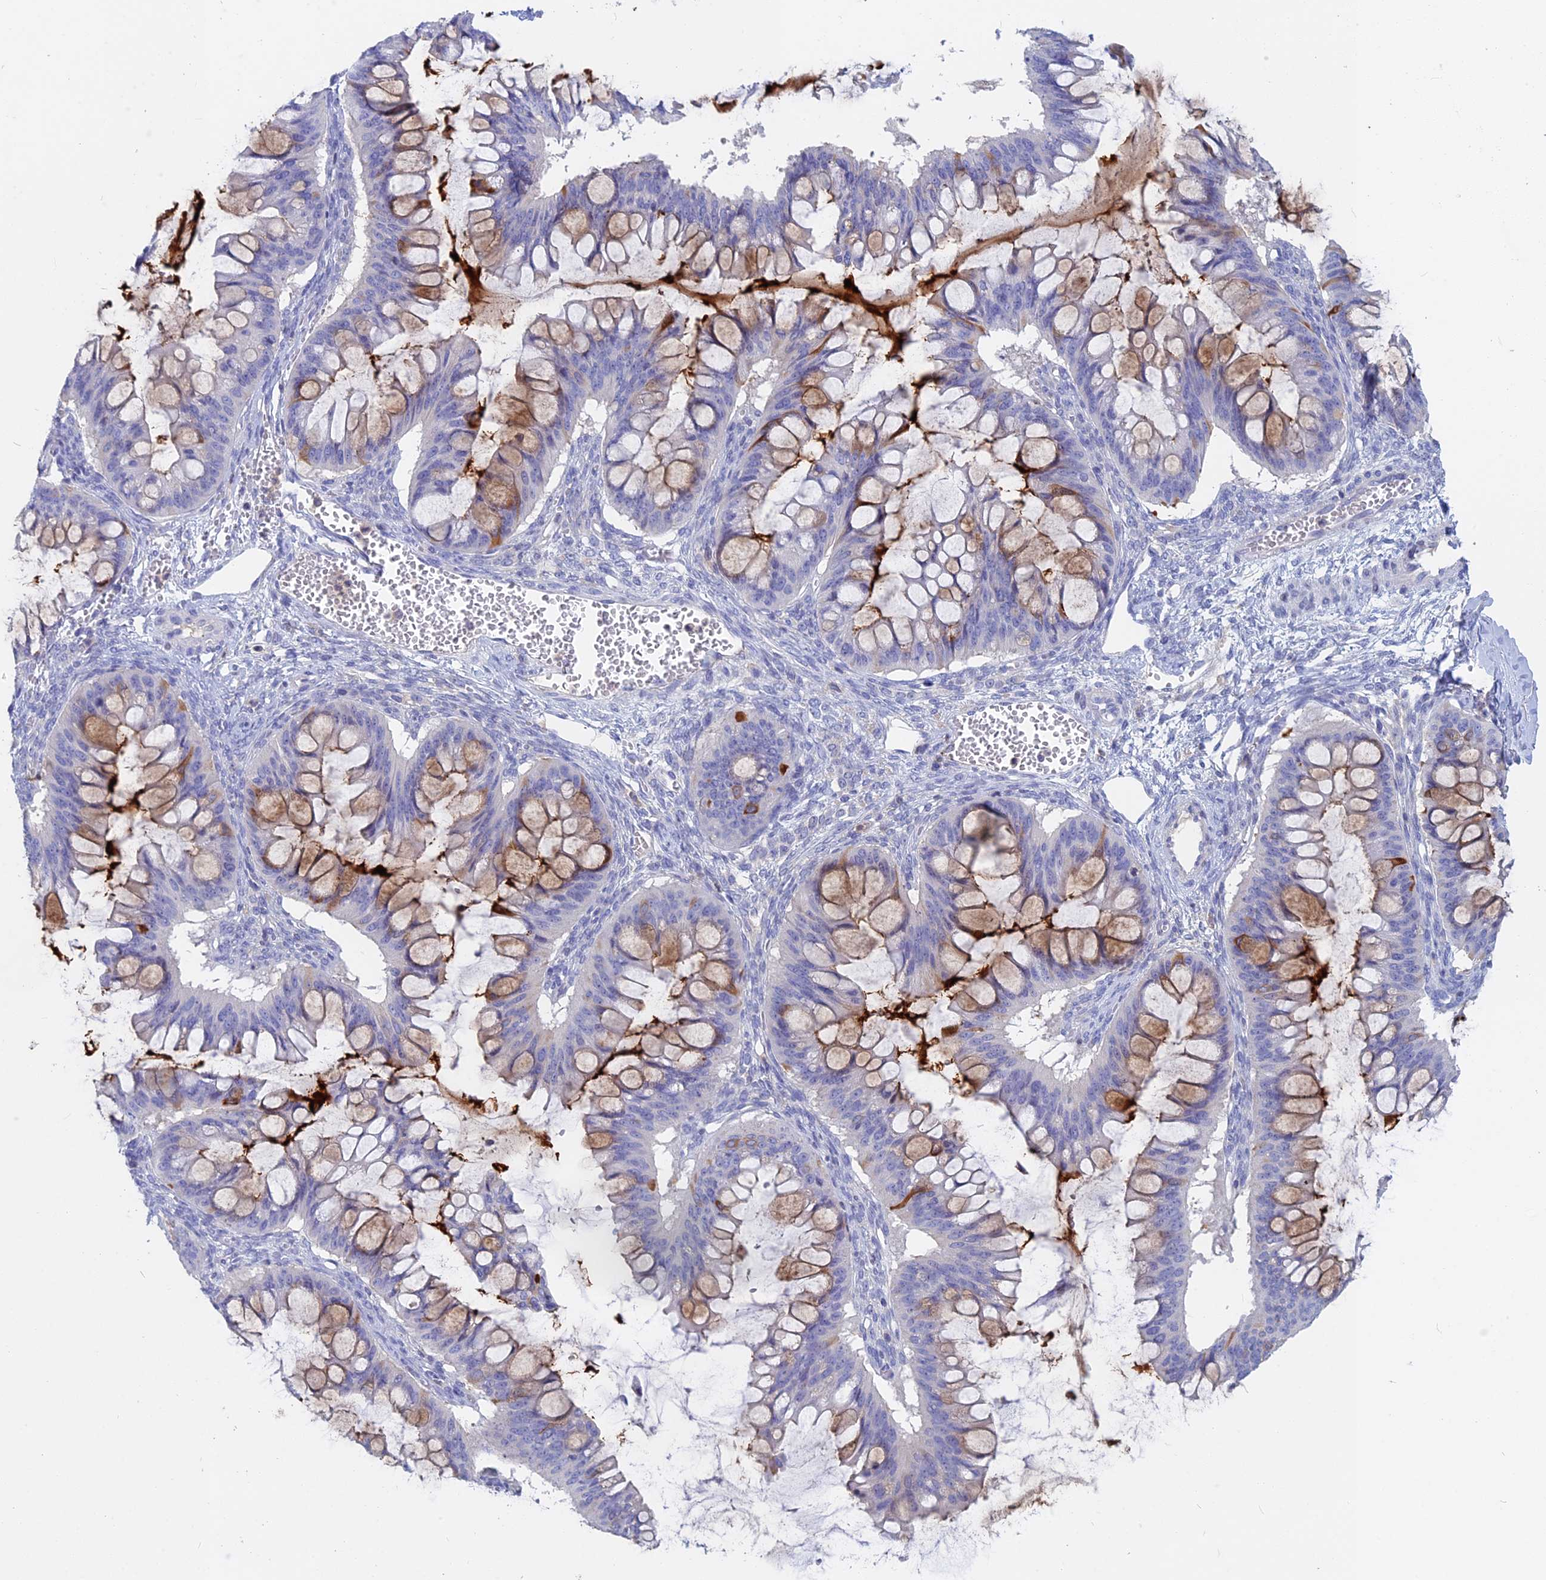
{"staining": {"intensity": "moderate", "quantity": "<25%", "location": "cytoplasmic/membranous"}, "tissue": "ovarian cancer", "cell_type": "Tumor cells", "image_type": "cancer", "snomed": [{"axis": "morphology", "description": "Cystadenocarcinoma, mucinous, NOS"}, {"axis": "topography", "description": "Ovary"}], "caption": "The image displays staining of ovarian cancer (mucinous cystadenocarcinoma), revealing moderate cytoplasmic/membranous protein staining (brown color) within tumor cells.", "gene": "ACP7", "patient": {"sex": "female", "age": 73}}